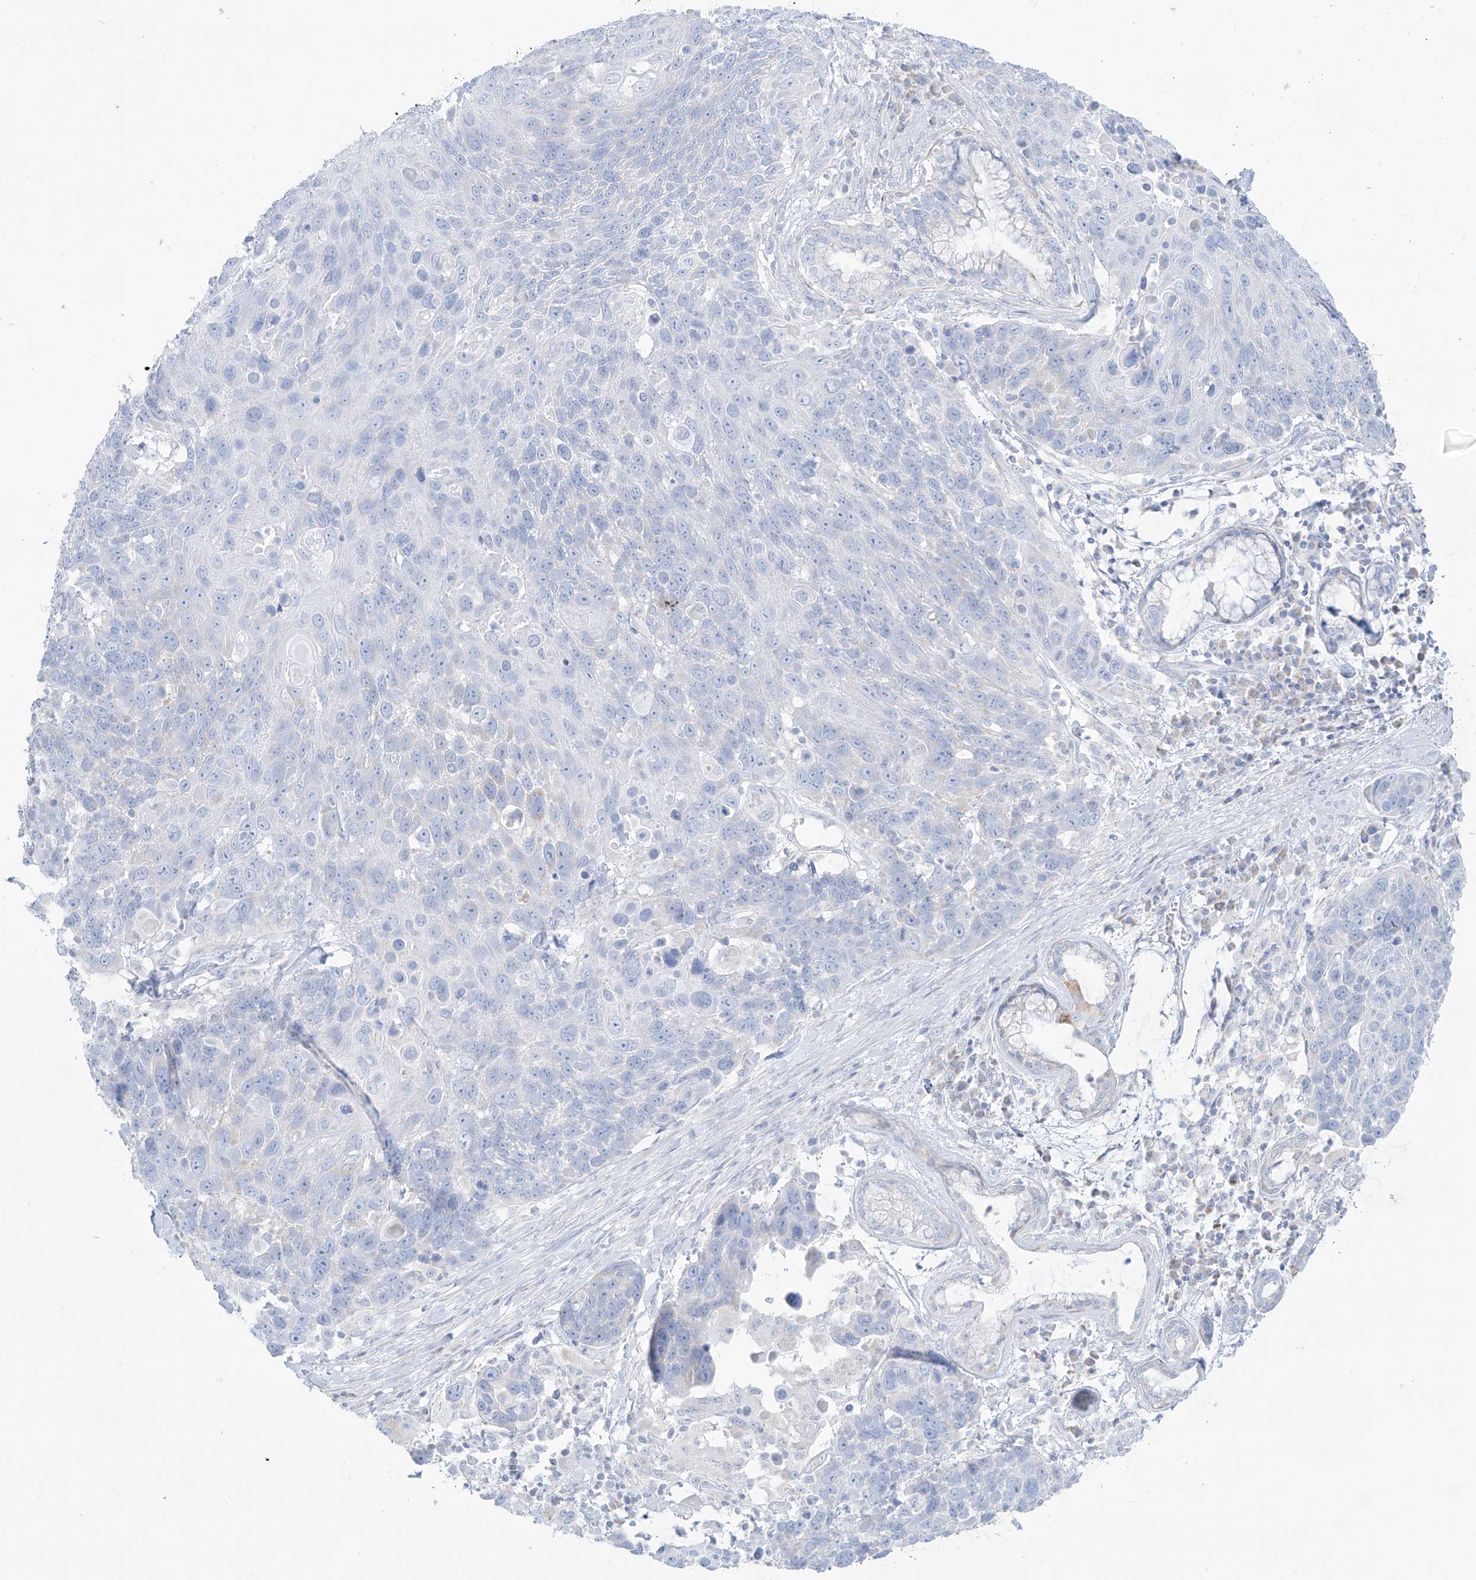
{"staining": {"intensity": "negative", "quantity": "none", "location": "none"}, "tissue": "lung cancer", "cell_type": "Tumor cells", "image_type": "cancer", "snomed": [{"axis": "morphology", "description": "Squamous cell carcinoma, NOS"}, {"axis": "topography", "description": "Lung"}], "caption": "This is a micrograph of IHC staining of lung cancer, which shows no expression in tumor cells. (IHC, brightfield microscopy, high magnification).", "gene": "SLC26A3", "patient": {"sex": "male", "age": 66}}